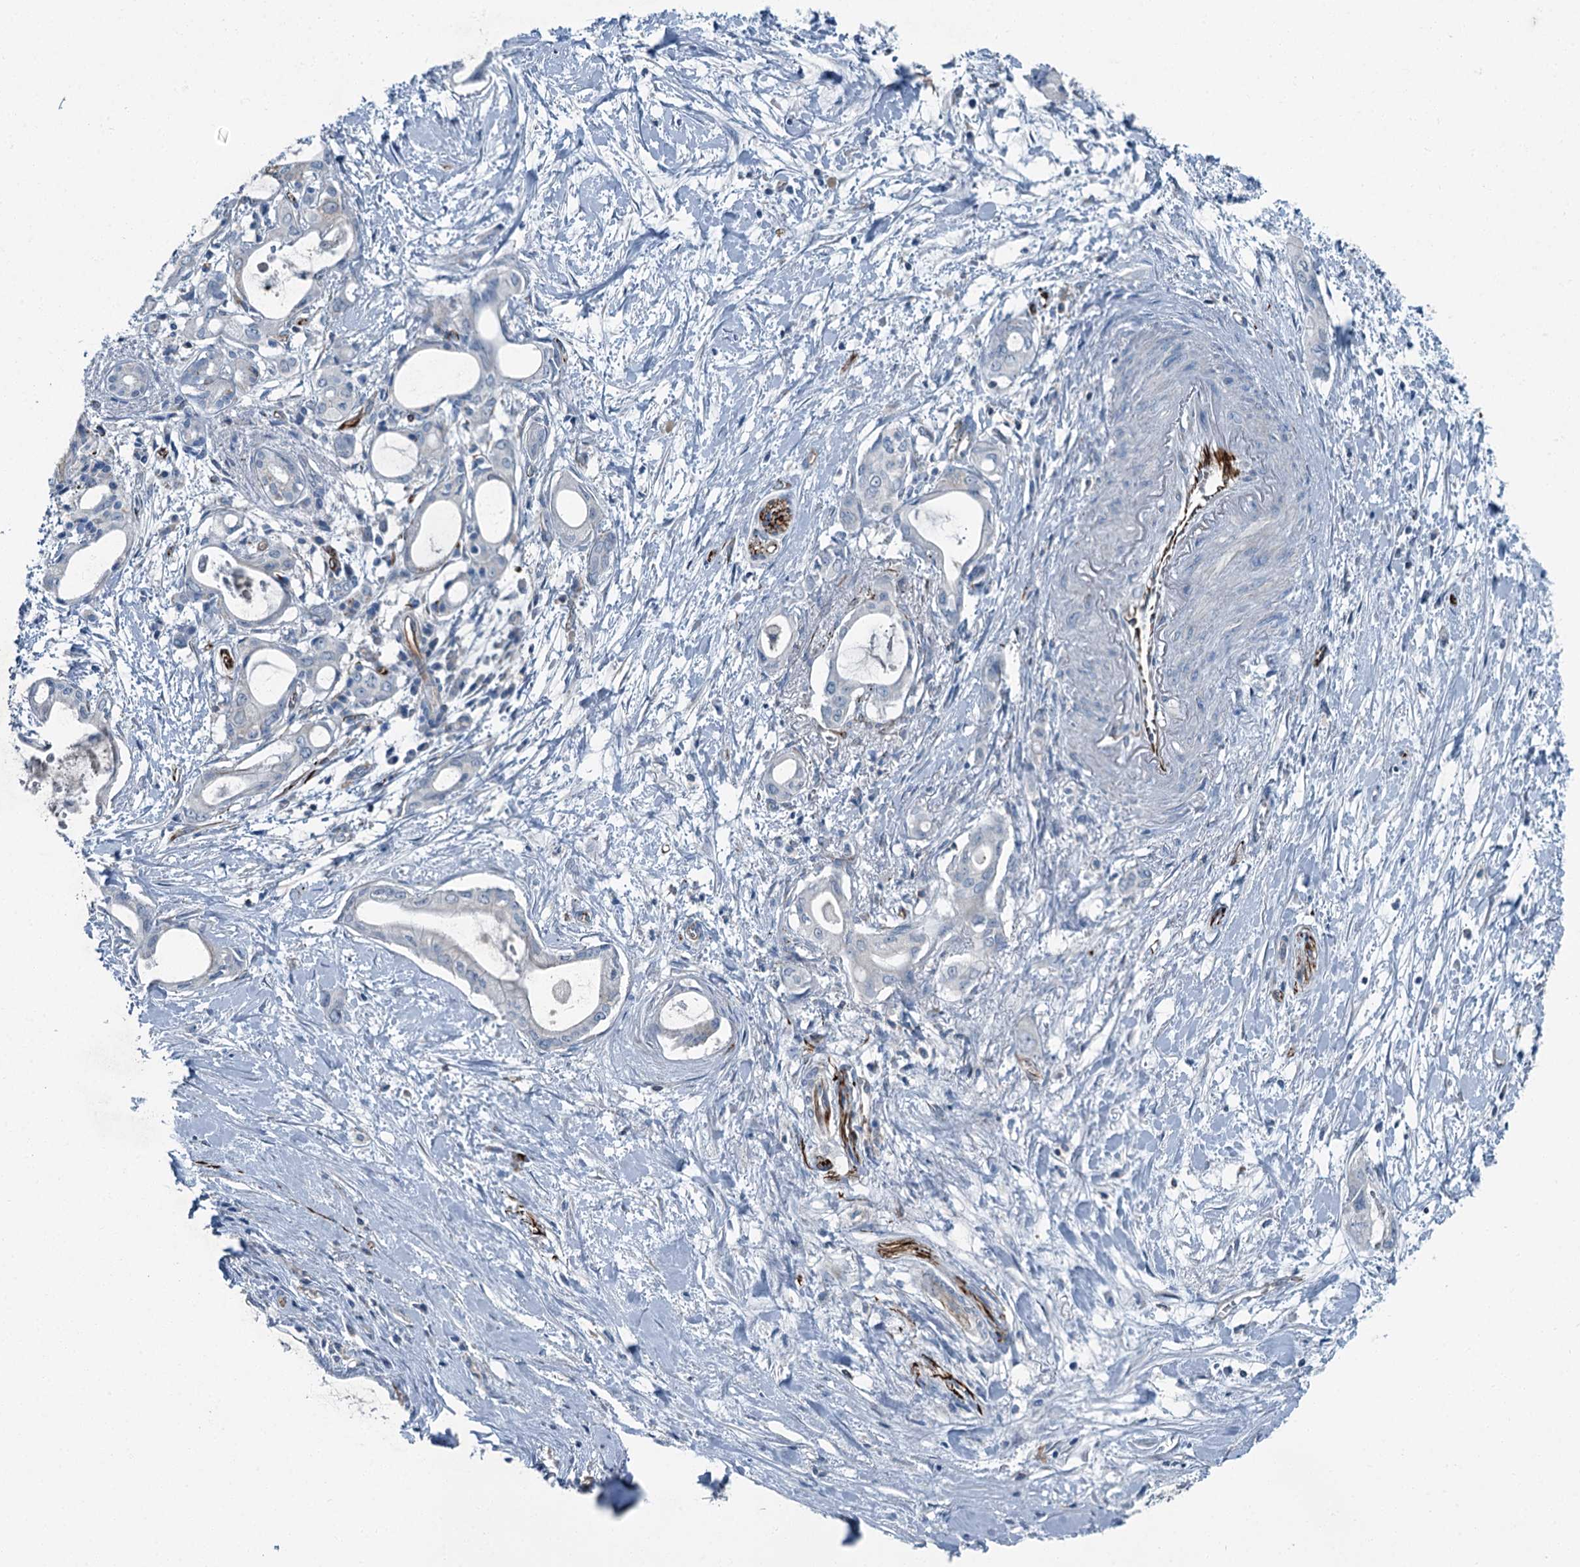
{"staining": {"intensity": "negative", "quantity": "none", "location": "none"}, "tissue": "pancreatic cancer", "cell_type": "Tumor cells", "image_type": "cancer", "snomed": [{"axis": "morphology", "description": "Adenocarcinoma, NOS"}, {"axis": "topography", "description": "Pancreas"}], "caption": "Immunohistochemistry (IHC) photomicrograph of pancreatic cancer stained for a protein (brown), which exhibits no expression in tumor cells.", "gene": "AXL", "patient": {"sex": "male", "age": 72}}